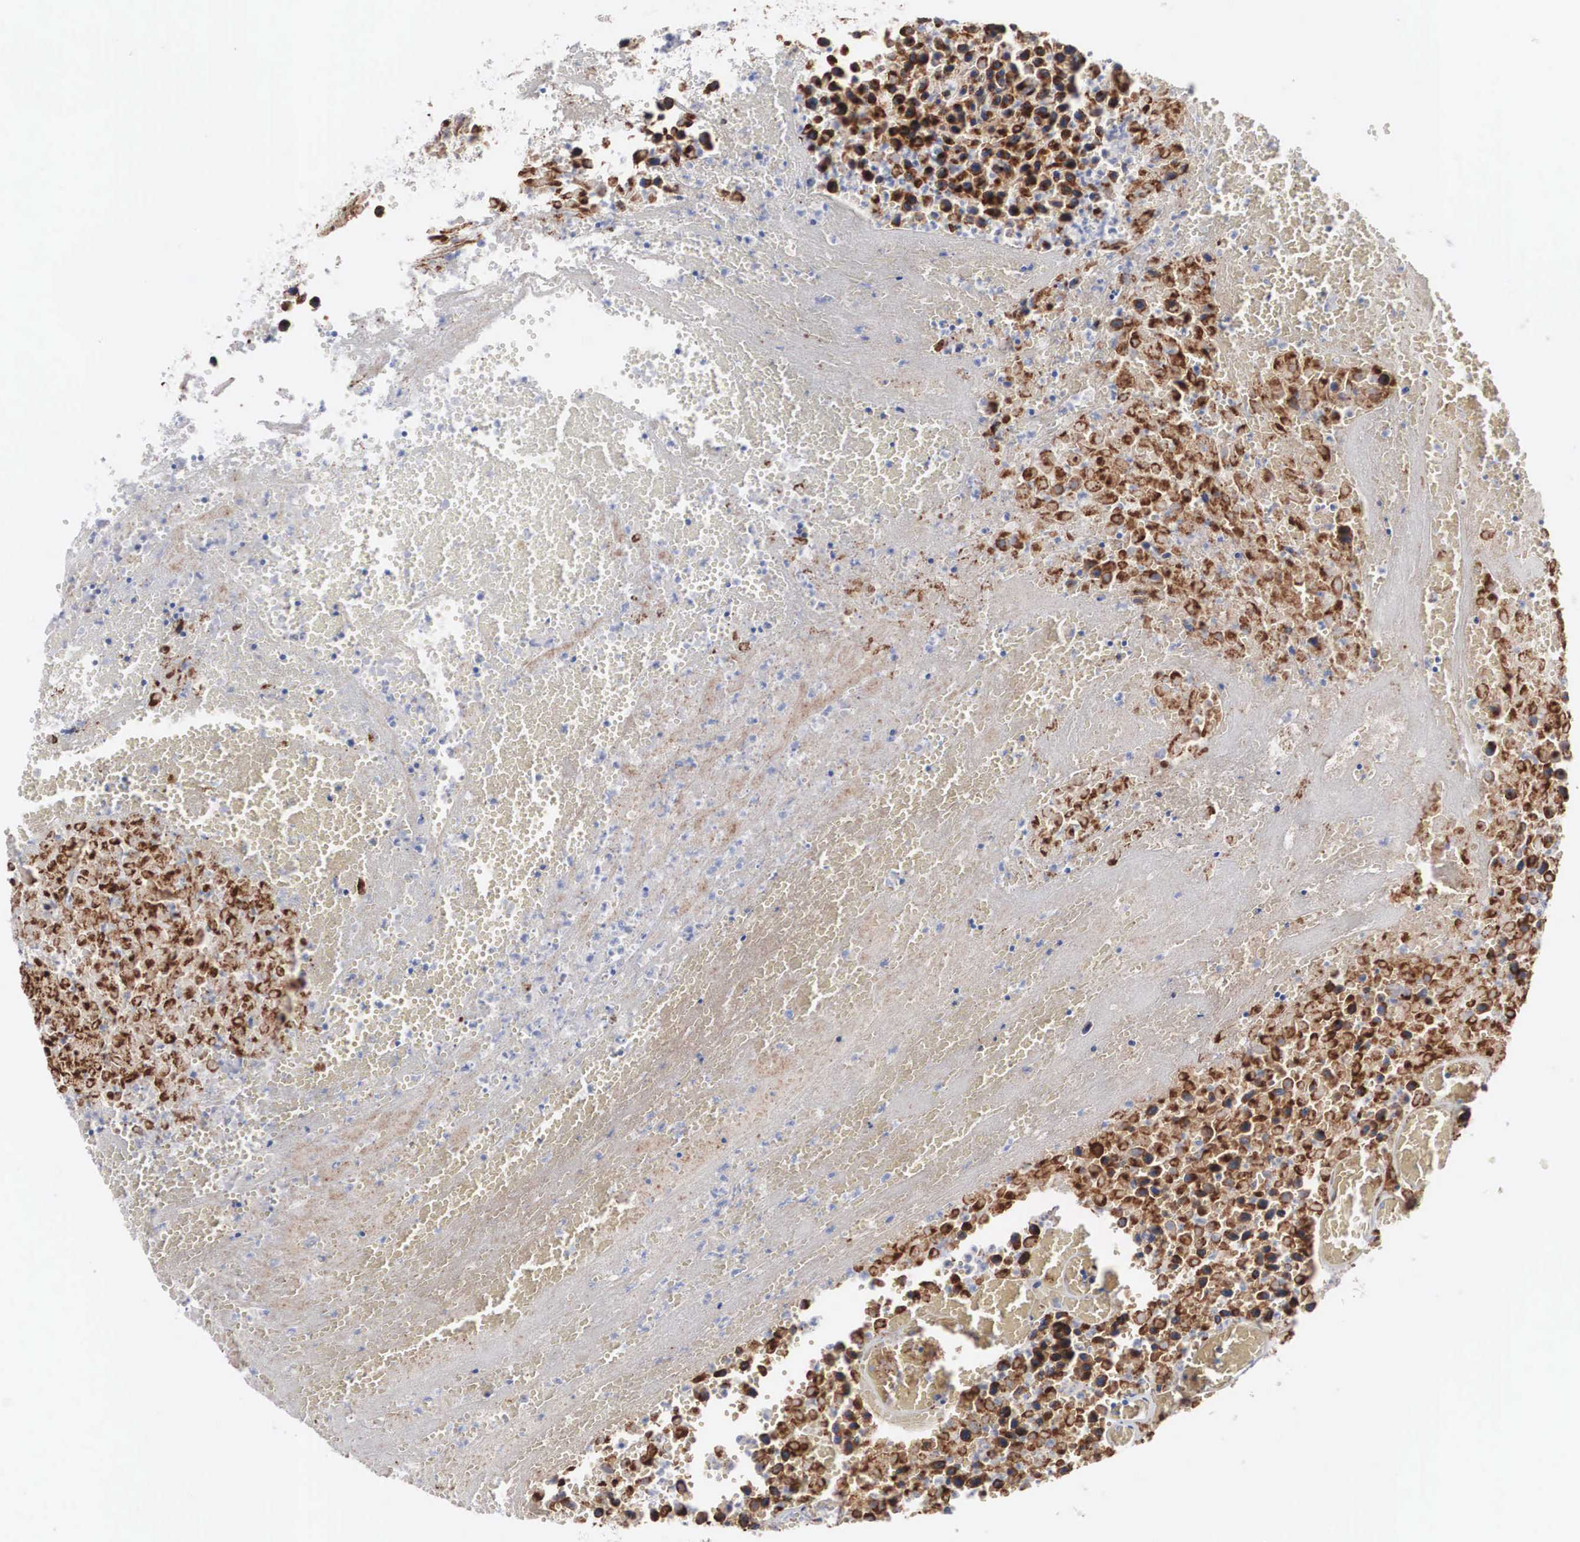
{"staining": {"intensity": "strong", "quantity": ">75%", "location": "cytoplasmic/membranous"}, "tissue": "urothelial cancer", "cell_type": "Tumor cells", "image_type": "cancer", "snomed": [{"axis": "morphology", "description": "Urothelial carcinoma, High grade"}, {"axis": "topography", "description": "Urinary bladder"}], "caption": "Strong cytoplasmic/membranous expression is appreciated in about >75% of tumor cells in urothelial carcinoma (high-grade).", "gene": "LGALS3BP", "patient": {"sex": "male", "age": 66}}